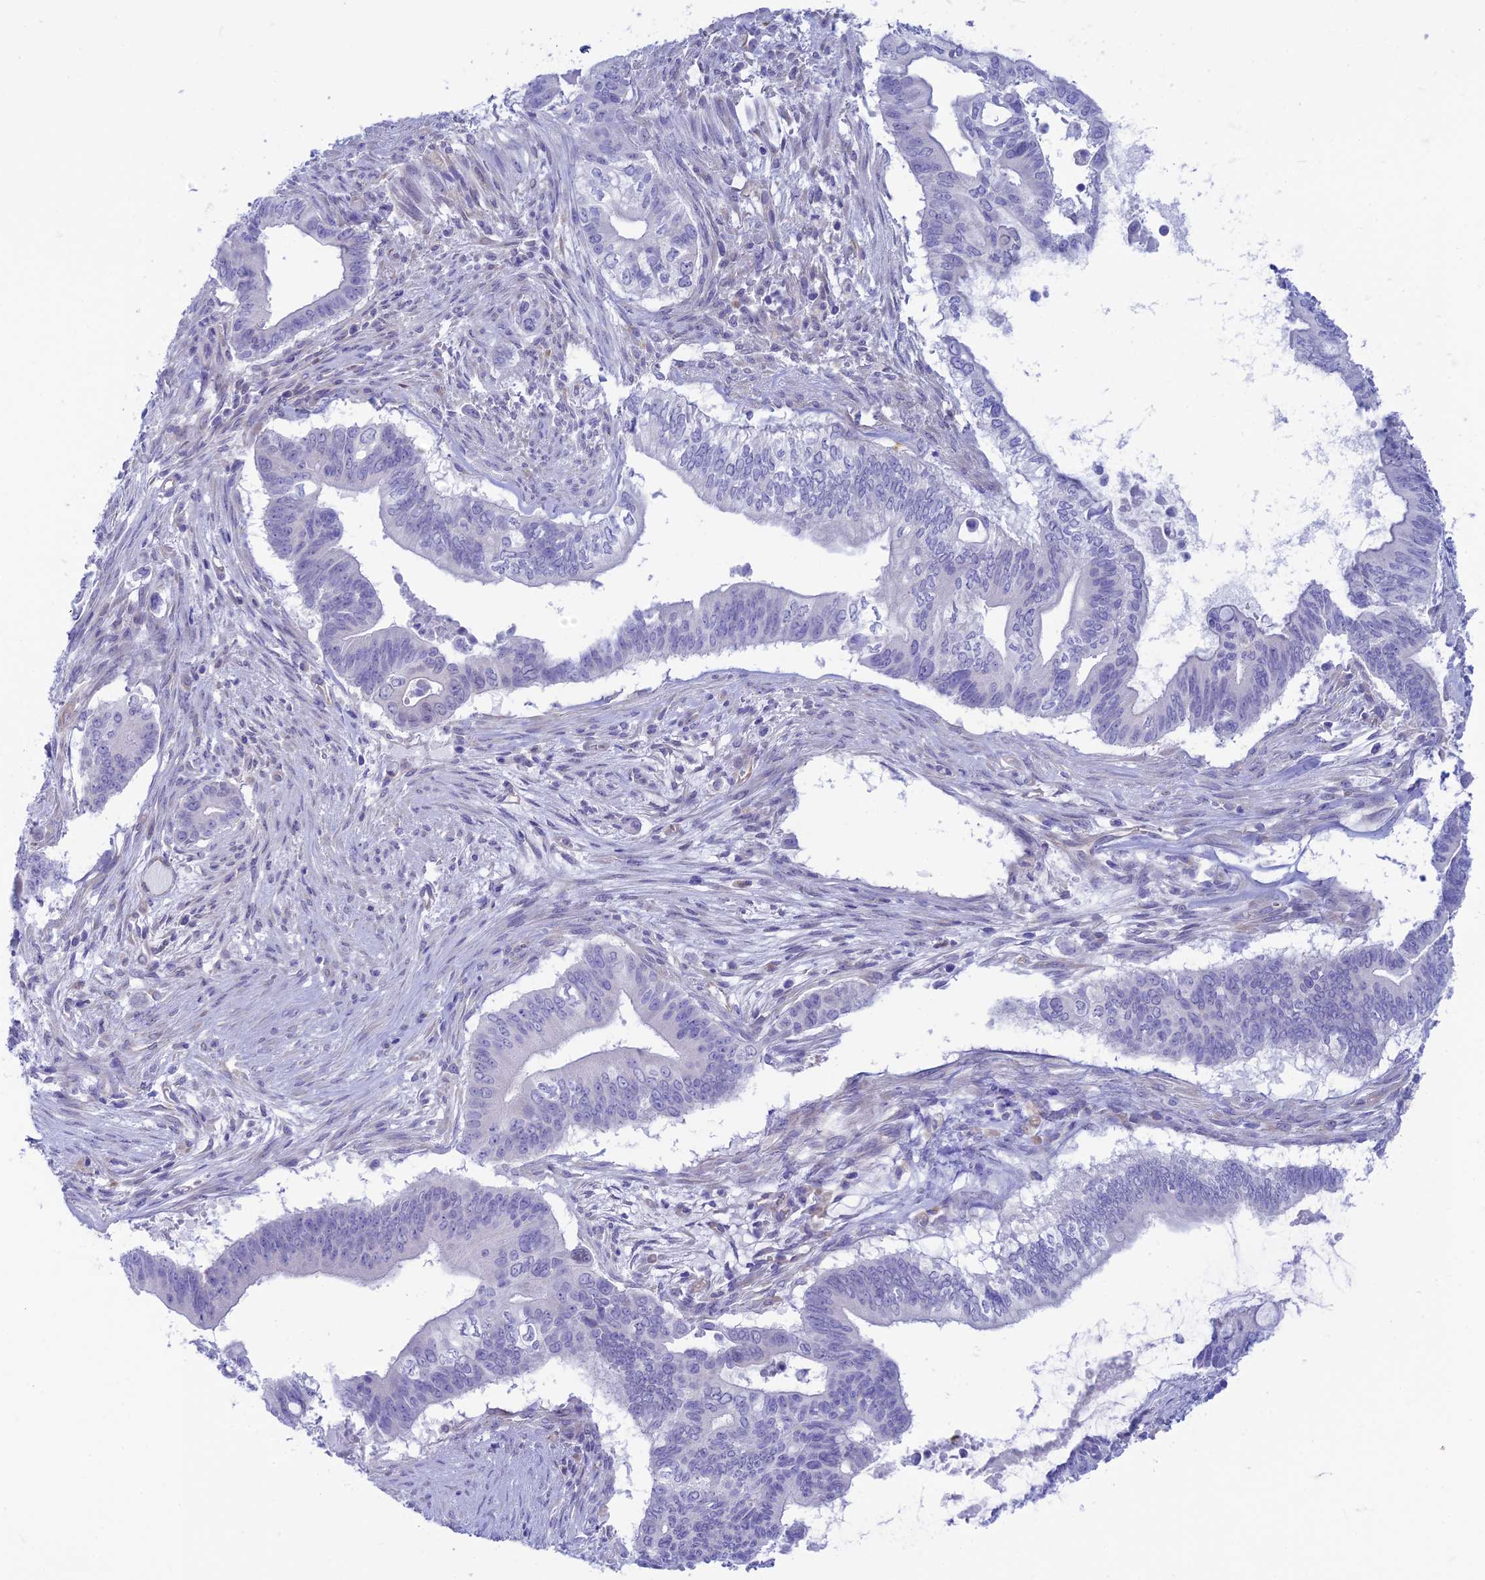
{"staining": {"intensity": "negative", "quantity": "none", "location": "none"}, "tissue": "pancreatic cancer", "cell_type": "Tumor cells", "image_type": "cancer", "snomed": [{"axis": "morphology", "description": "Adenocarcinoma, NOS"}, {"axis": "topography", "description": "Pancreas"}], "caption": "IHC image of neoplastic tissue: pancreatic cancer (adenocarcinoma) stained with DAB (3,3'-diaminobenzidine) reveals no significant protein positivity in tumor cells.", "gene": "GNGT2", "patient": {"sex": "male", "age": 68}}